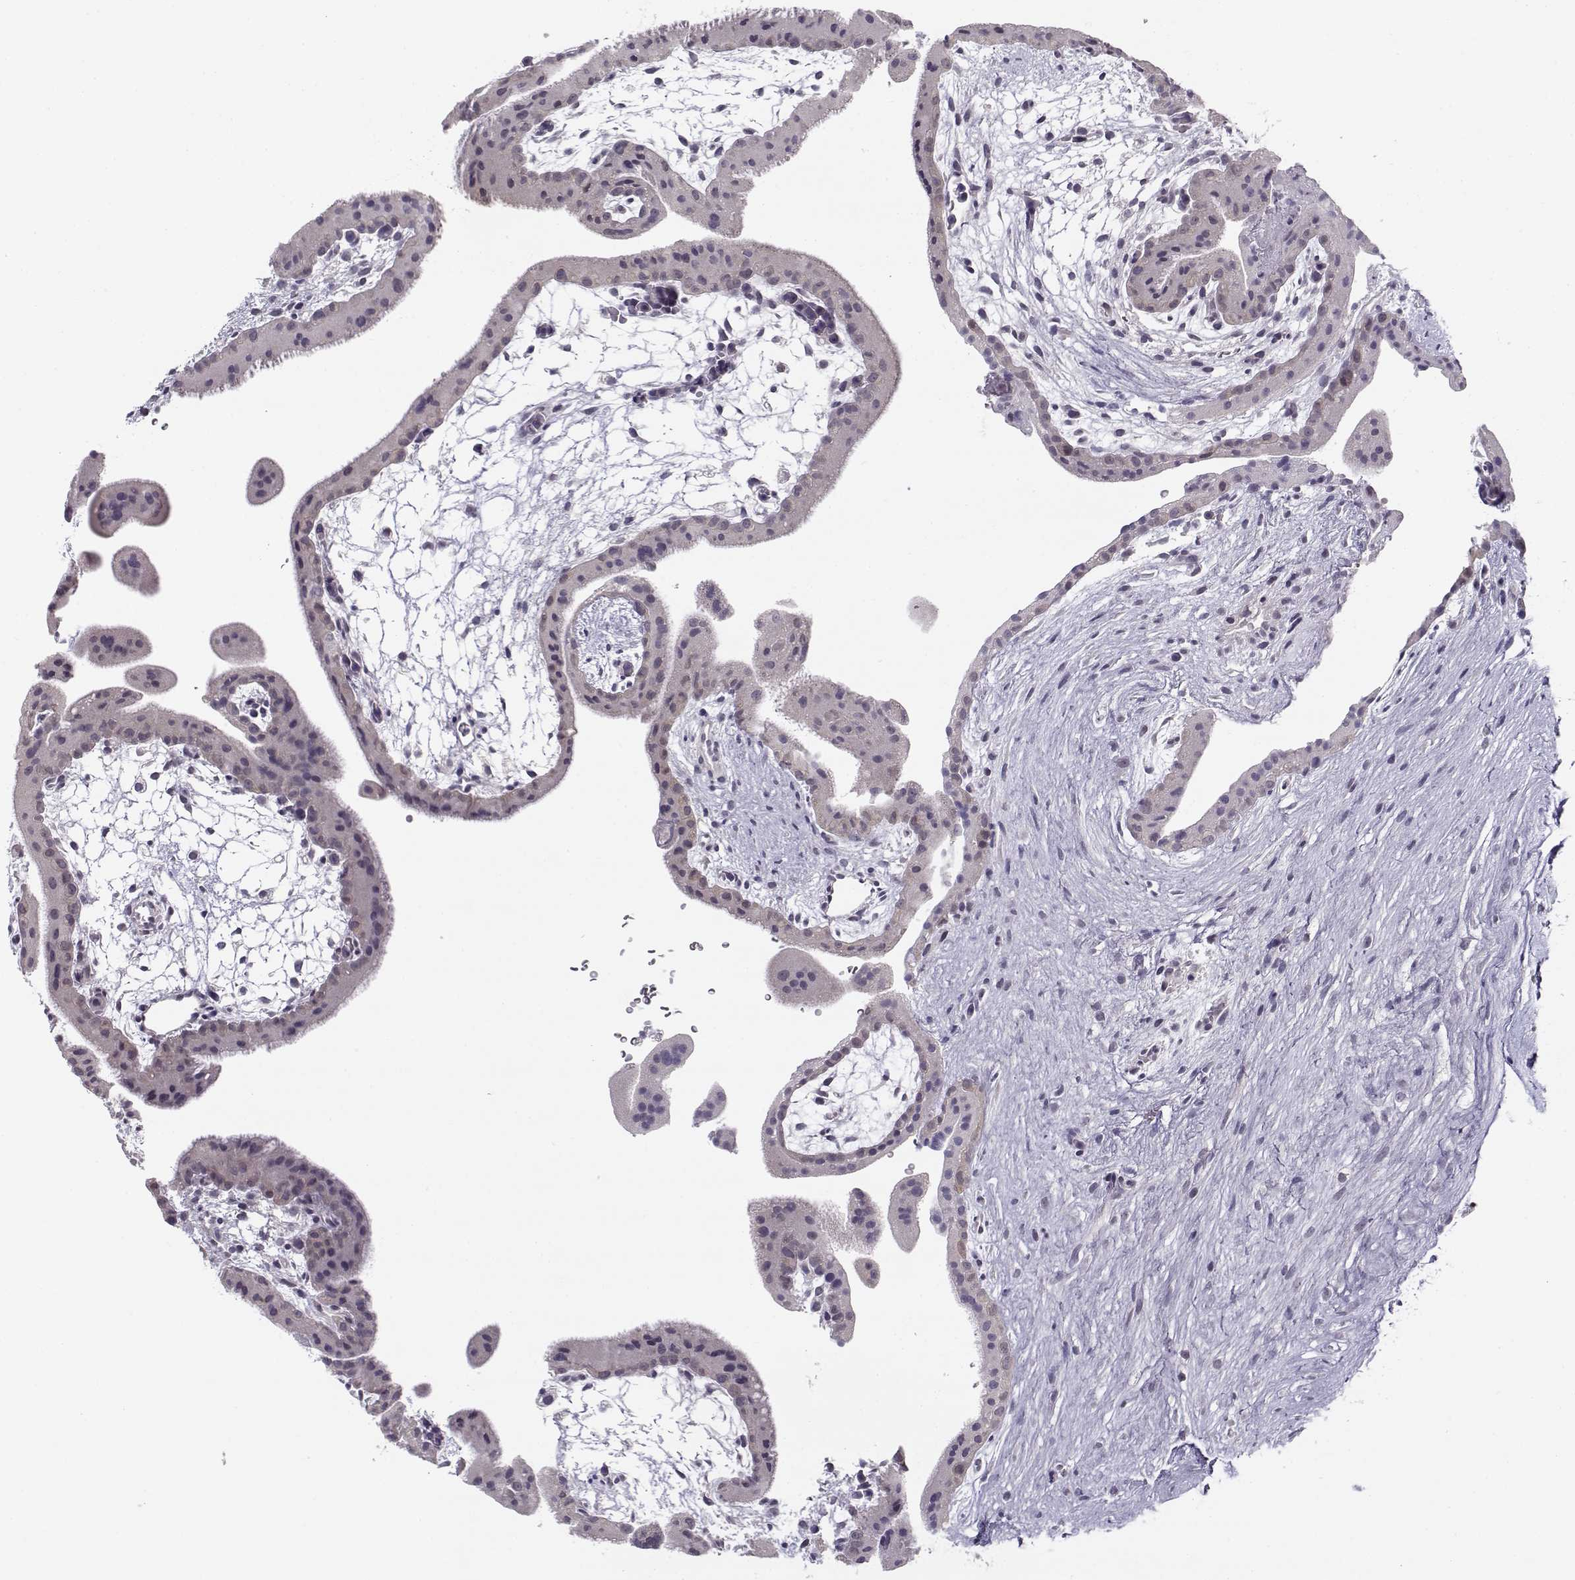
{"staining": {"intensity": "negative", "quantity": "none", "location": "none"}, "tissue": "placenta", "cell_type": "Decidual cells", "image_type": "normal", "snomed": [{"axis": "morphology", "description": "Normal tissue, NOS"}, {"axis": "topography", "description": "Placenta"}], "caption": "DAB immunohistochemical staining of normal human placenta reveals no significant expression in decidual cells. (Stains: DAB IHC with hematoxylin counter stain, Microscopy: brightfield microscopy at high magnification).", "gene": "C16orf86", "patient": {"sex": "female", "age": 19}}